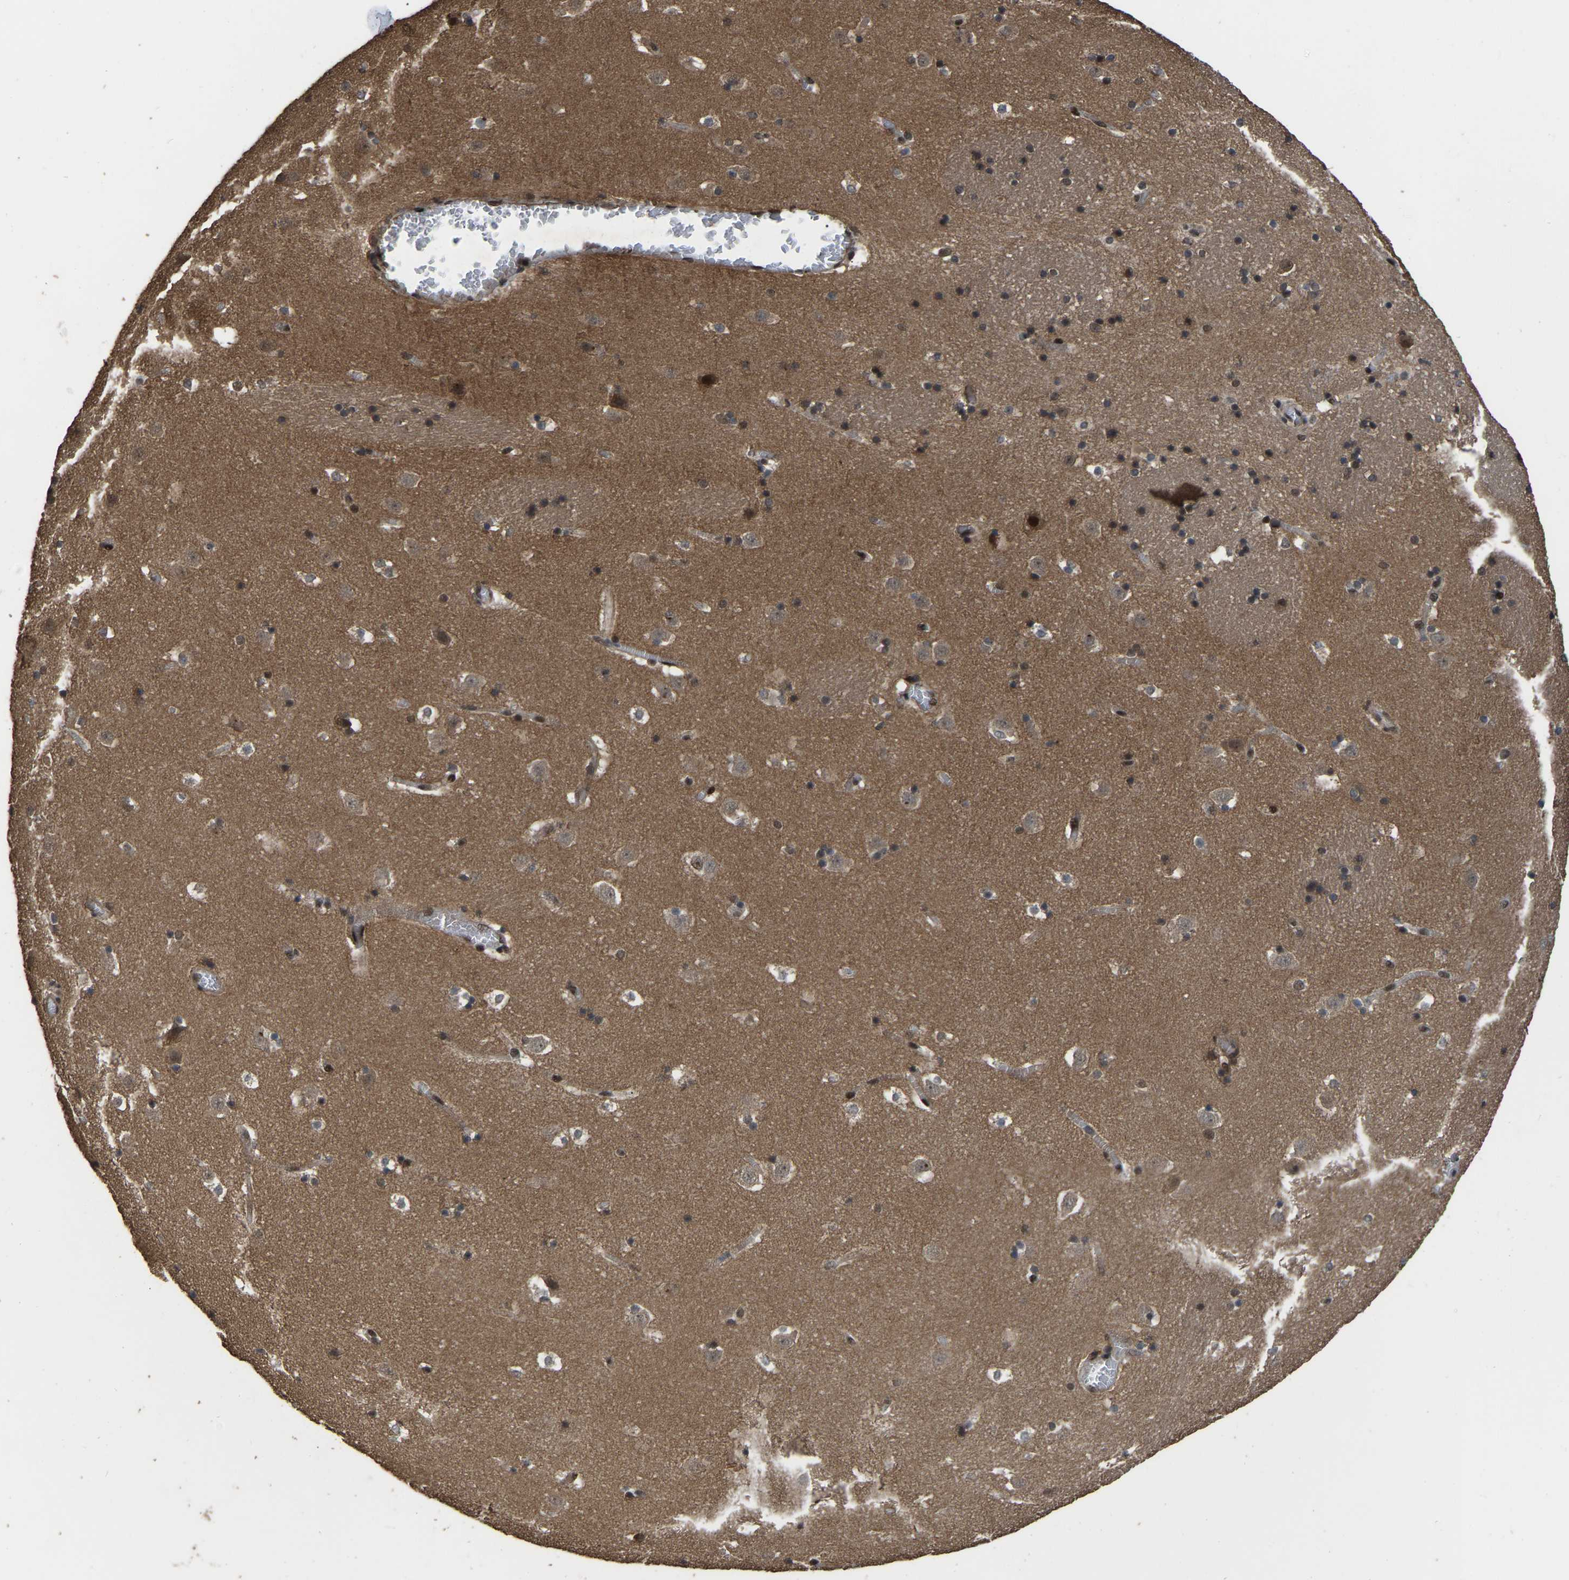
{"staining": {"intensity": "moderate", "quantity": ">75%", "location": "cytoplasmic/membranous,nuclear"}, "tissue": "caudate", "cell_type": "Glial cells", "image_type": "normal", "snomed": [{"axis": "morphology", "description": "Normal tissue, NOS"}, {"axis": "topography", "description": "Lateral ventricle wall"}], "caption": "Caudate stained for a protein (brown) shows moderate cytoplasmic/membranous,nuclear positive expression in about >75% of glial cells.", "gene": "ARHGAP23", "patient": {"sex": "male", "age": 45}}